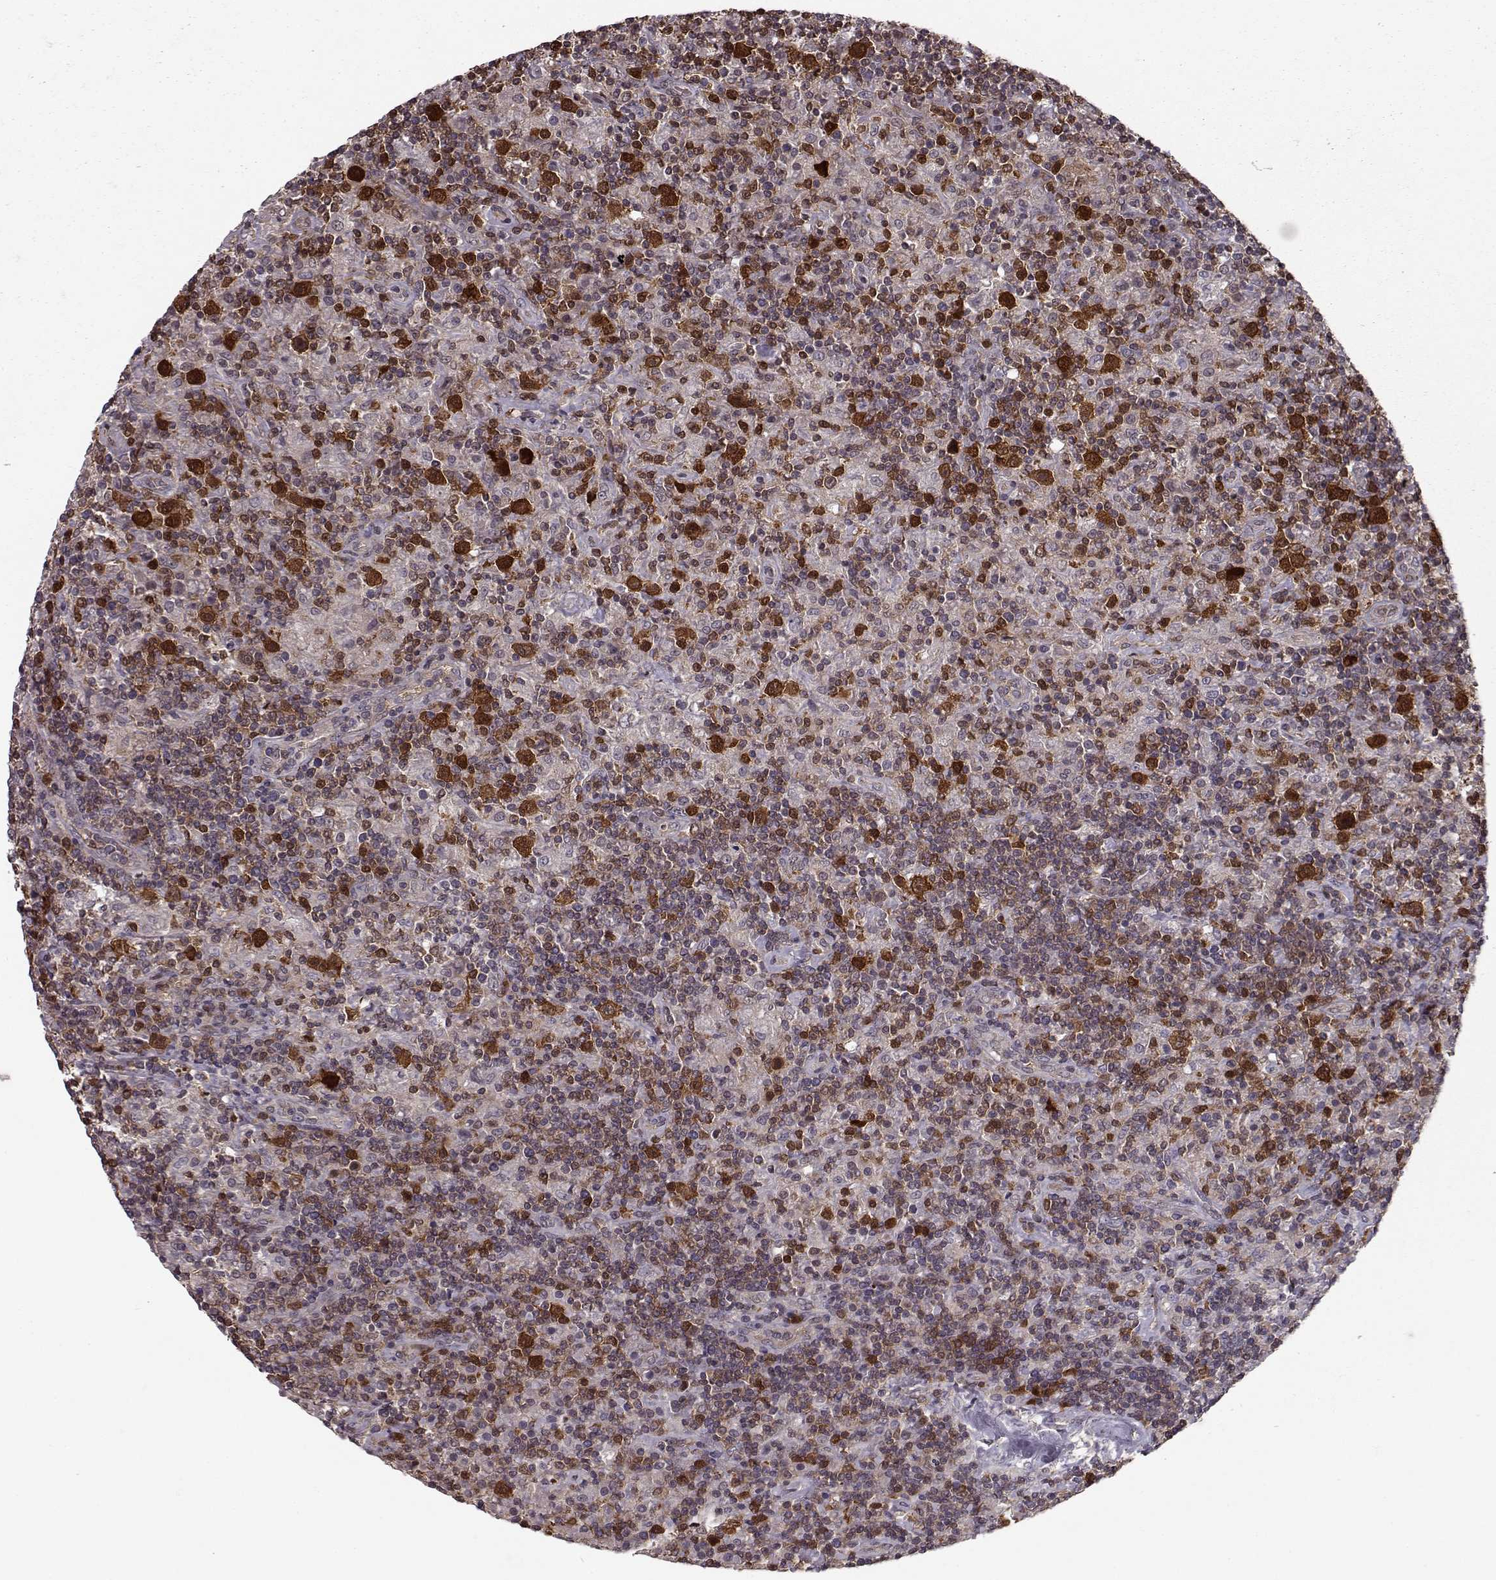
{"staining": {"intensity": "strong", "quantity": ">75%", "location": "cytoplasmic/membranous"}, "tissue": "lymphoma", "cell_type": "Tumor cells", "image_type": "cancer", "snomed": [{"axis": "morphology", "description": "Hodgkin's disease, NOS"}, {"axis": "topography", "description": "Lymph node"}], "caption": "Immunohistochemistry (IHC) (DAB) staining of human Hodgkin's disease shows strong cytoplasmic/membranous protein positivity in approximately >75% of tumor cells.", "gene": "RANBP1", "patient": {"sex": "male", "age": 70}}